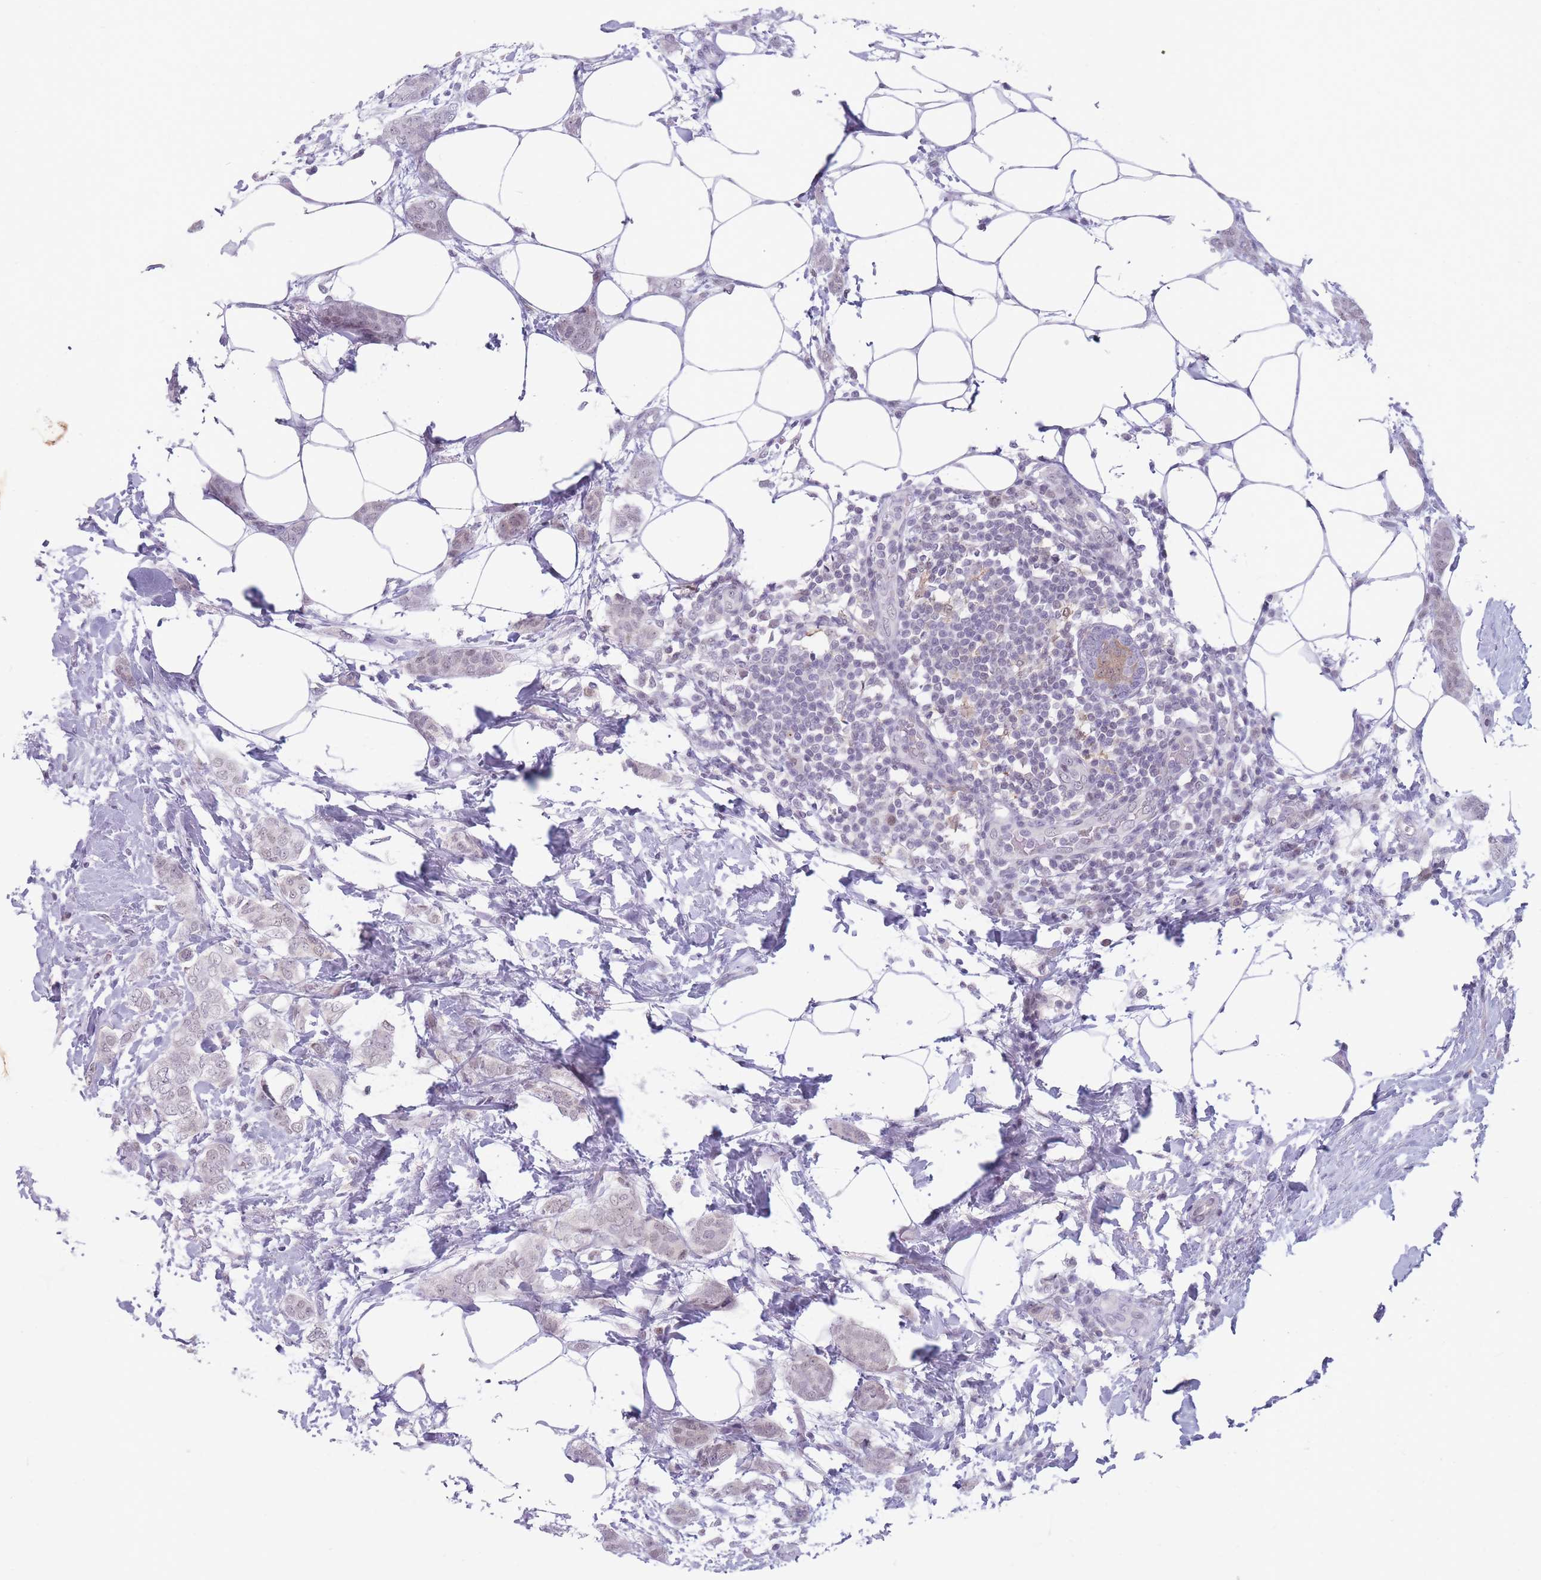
{"staining": {"intensity": "negative", "quantity": "none", "location": "none"}, "tissue": "breast cancer", "cell_type": "Tumor cells", "image_type": "cancer", "snomed": [{"axis": "morphology", "description": "Duct carcinoma"}, {"axis": "topography", "description": "Breast"}], "caption": "The photomicrograph displays no significant positivity in tumor cells of infiltrating ductal carcinoma (breast). (Brightfield microscopy of DAB (3,3'-diaminobenzidine) IHC at high magnification).", "gene": "ARID3B", "patient": {"sex": "female", "age": 72}}